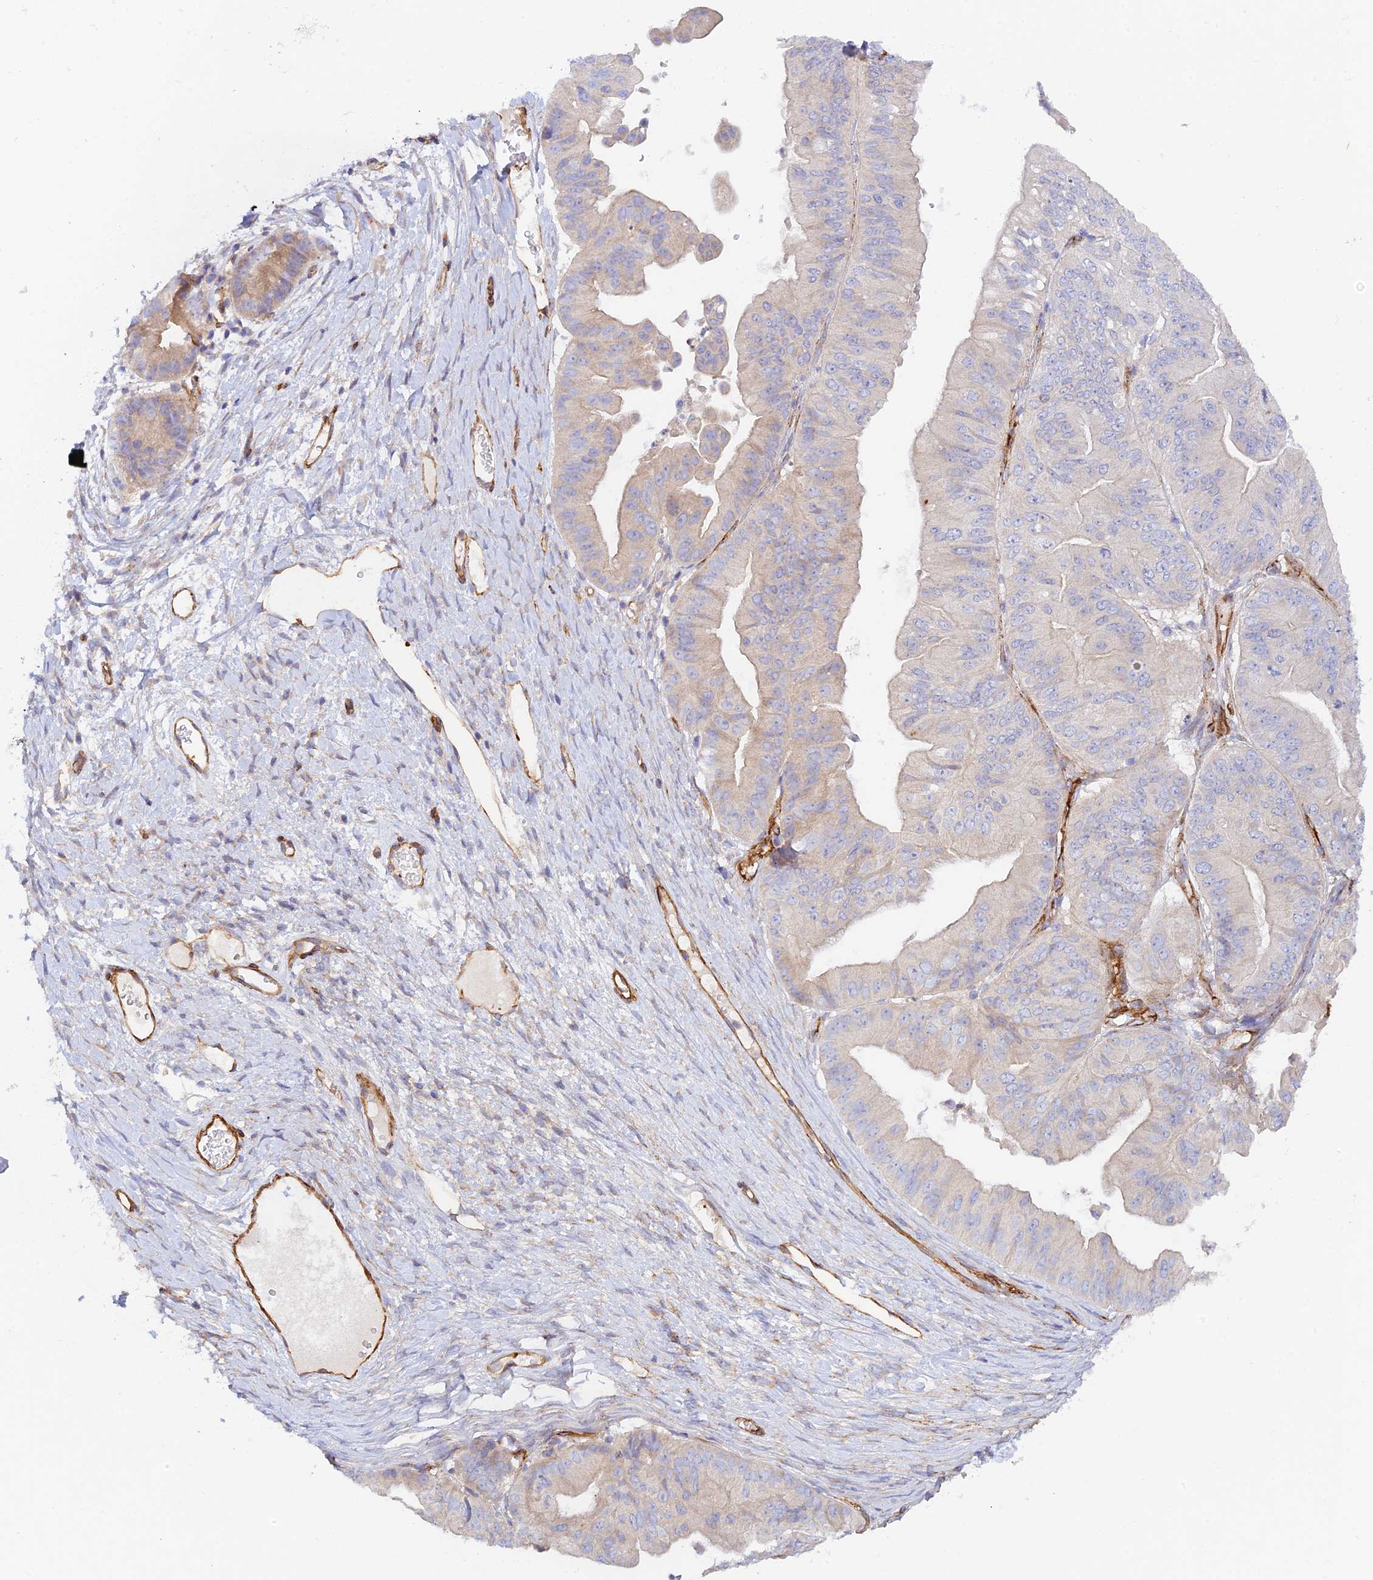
{"staining": {"intensity": "weak", "quantity": "<25%", "location": "cytoplasmic/membranous"}, "tissue": "ovarian cancer", "cell_type": "Tumor cells", "image_type": "cancer", "snomed": [{"axis": "morphology", "description": "Cystadenocarcinoma, mucinous, NOS"}, {"axis": "topography", "description": "Ovary"}], "caption": "The micrograph displays no significant expression in tumor cells of ovarian cancer. (Brightfield microscopy of DAB (3,3'-diaminobenzidine) immunohistochemistry at high magnification).", "gene": "MYO9A", "patient": {"sex": "female", "age": 61}}